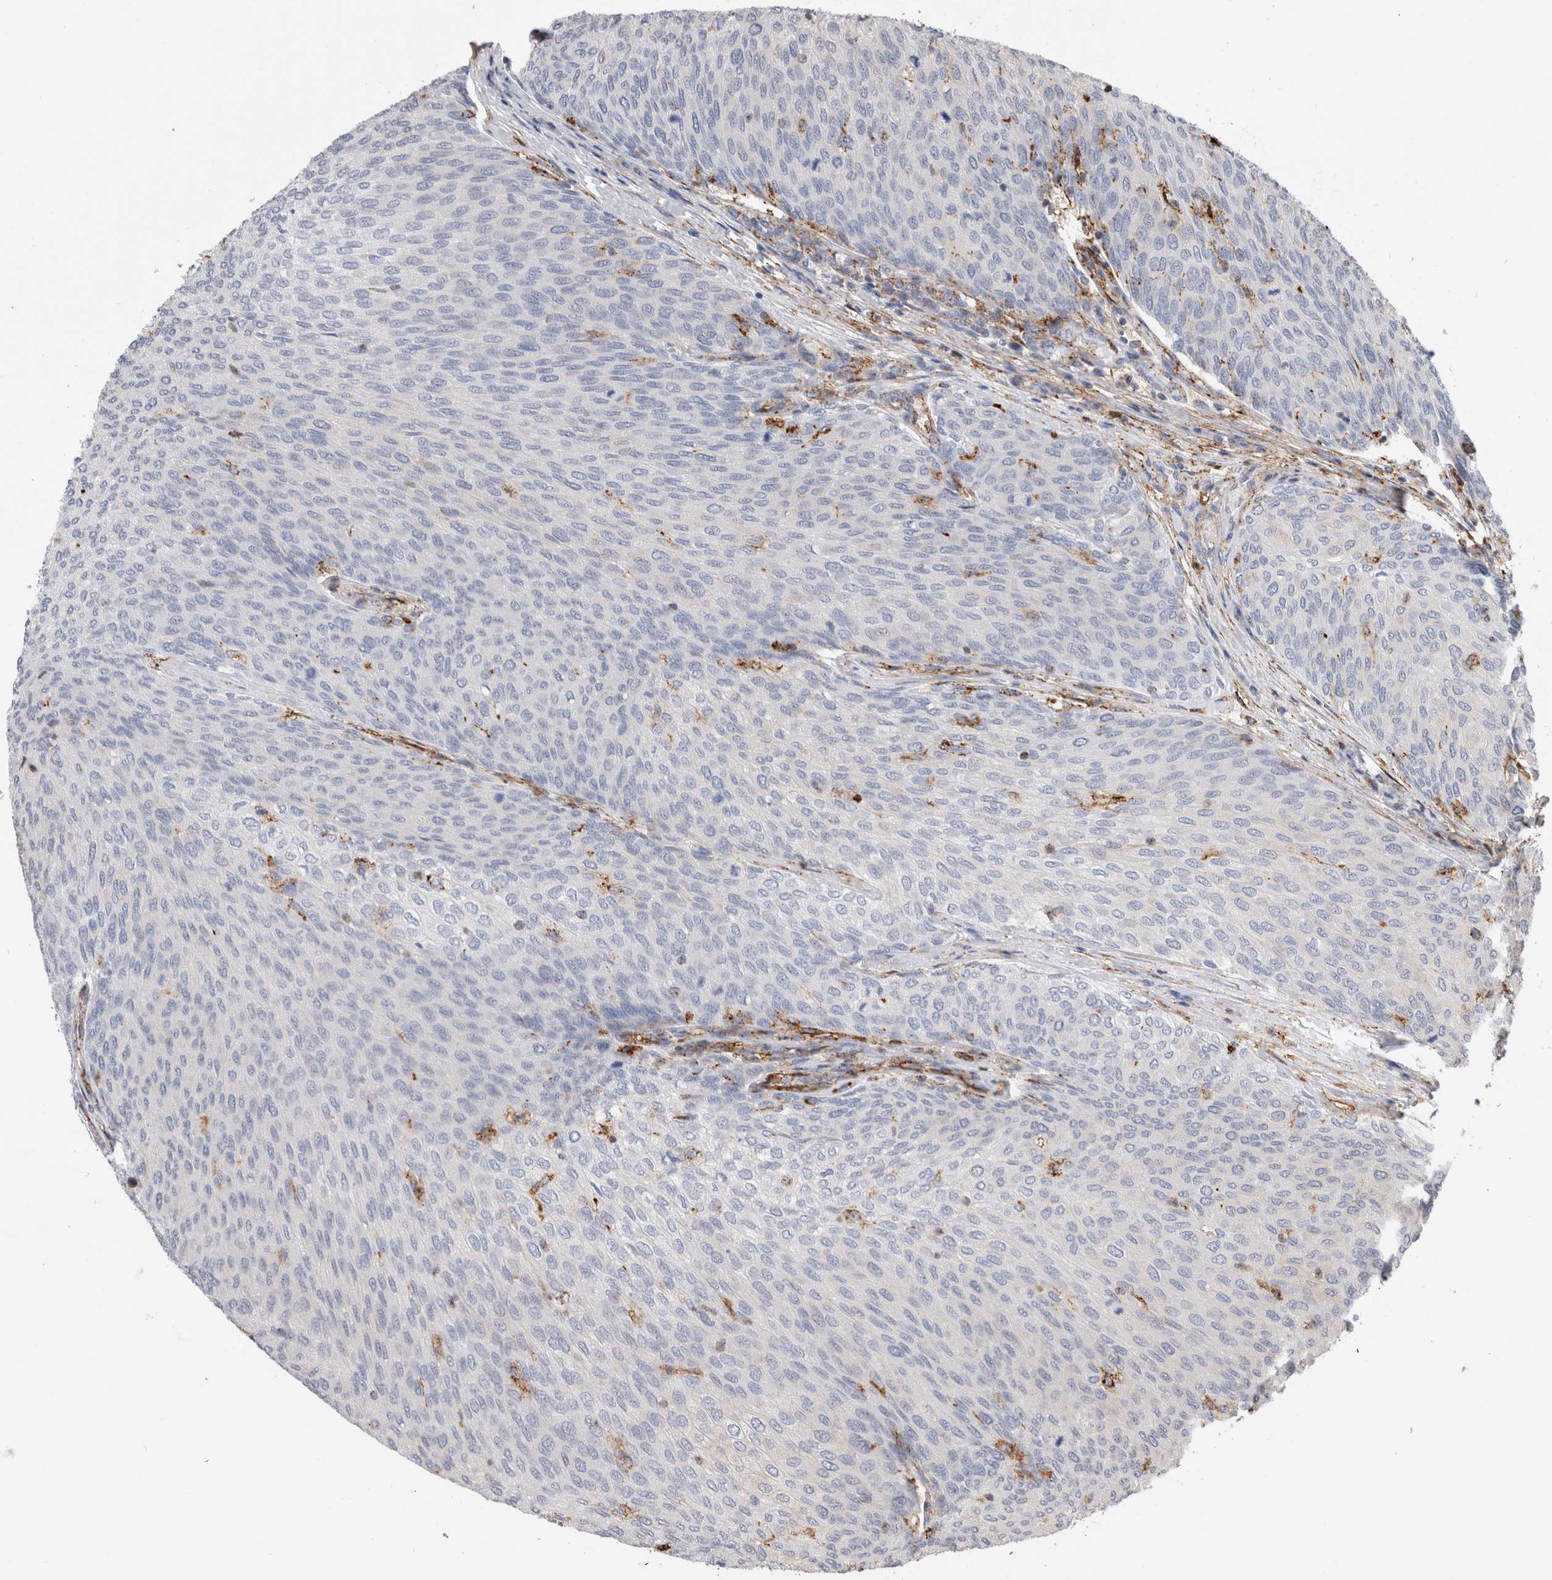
{"staining": {"intensity": "negative", "quantity": "none", "location": "none"}, "tissue": "urothelial cancer", "cell_type": "Tumor cells", "image_type": "cancer", "snomed": [{"axis": "morphology", "description": "Urothelial carcinoma, Low grade"}, {"axis": "topography", "description": "Urinary bladder"}], "caption": "Immunohistochemistry (IHC) histopathology image of neoplastic tissue: human low-grade urothelial carcinoma stained with DAB displays no significant protein expression in tumor cells.", "gene": "CCDC88B", "patient": {"sex": "female", "age": 79}}